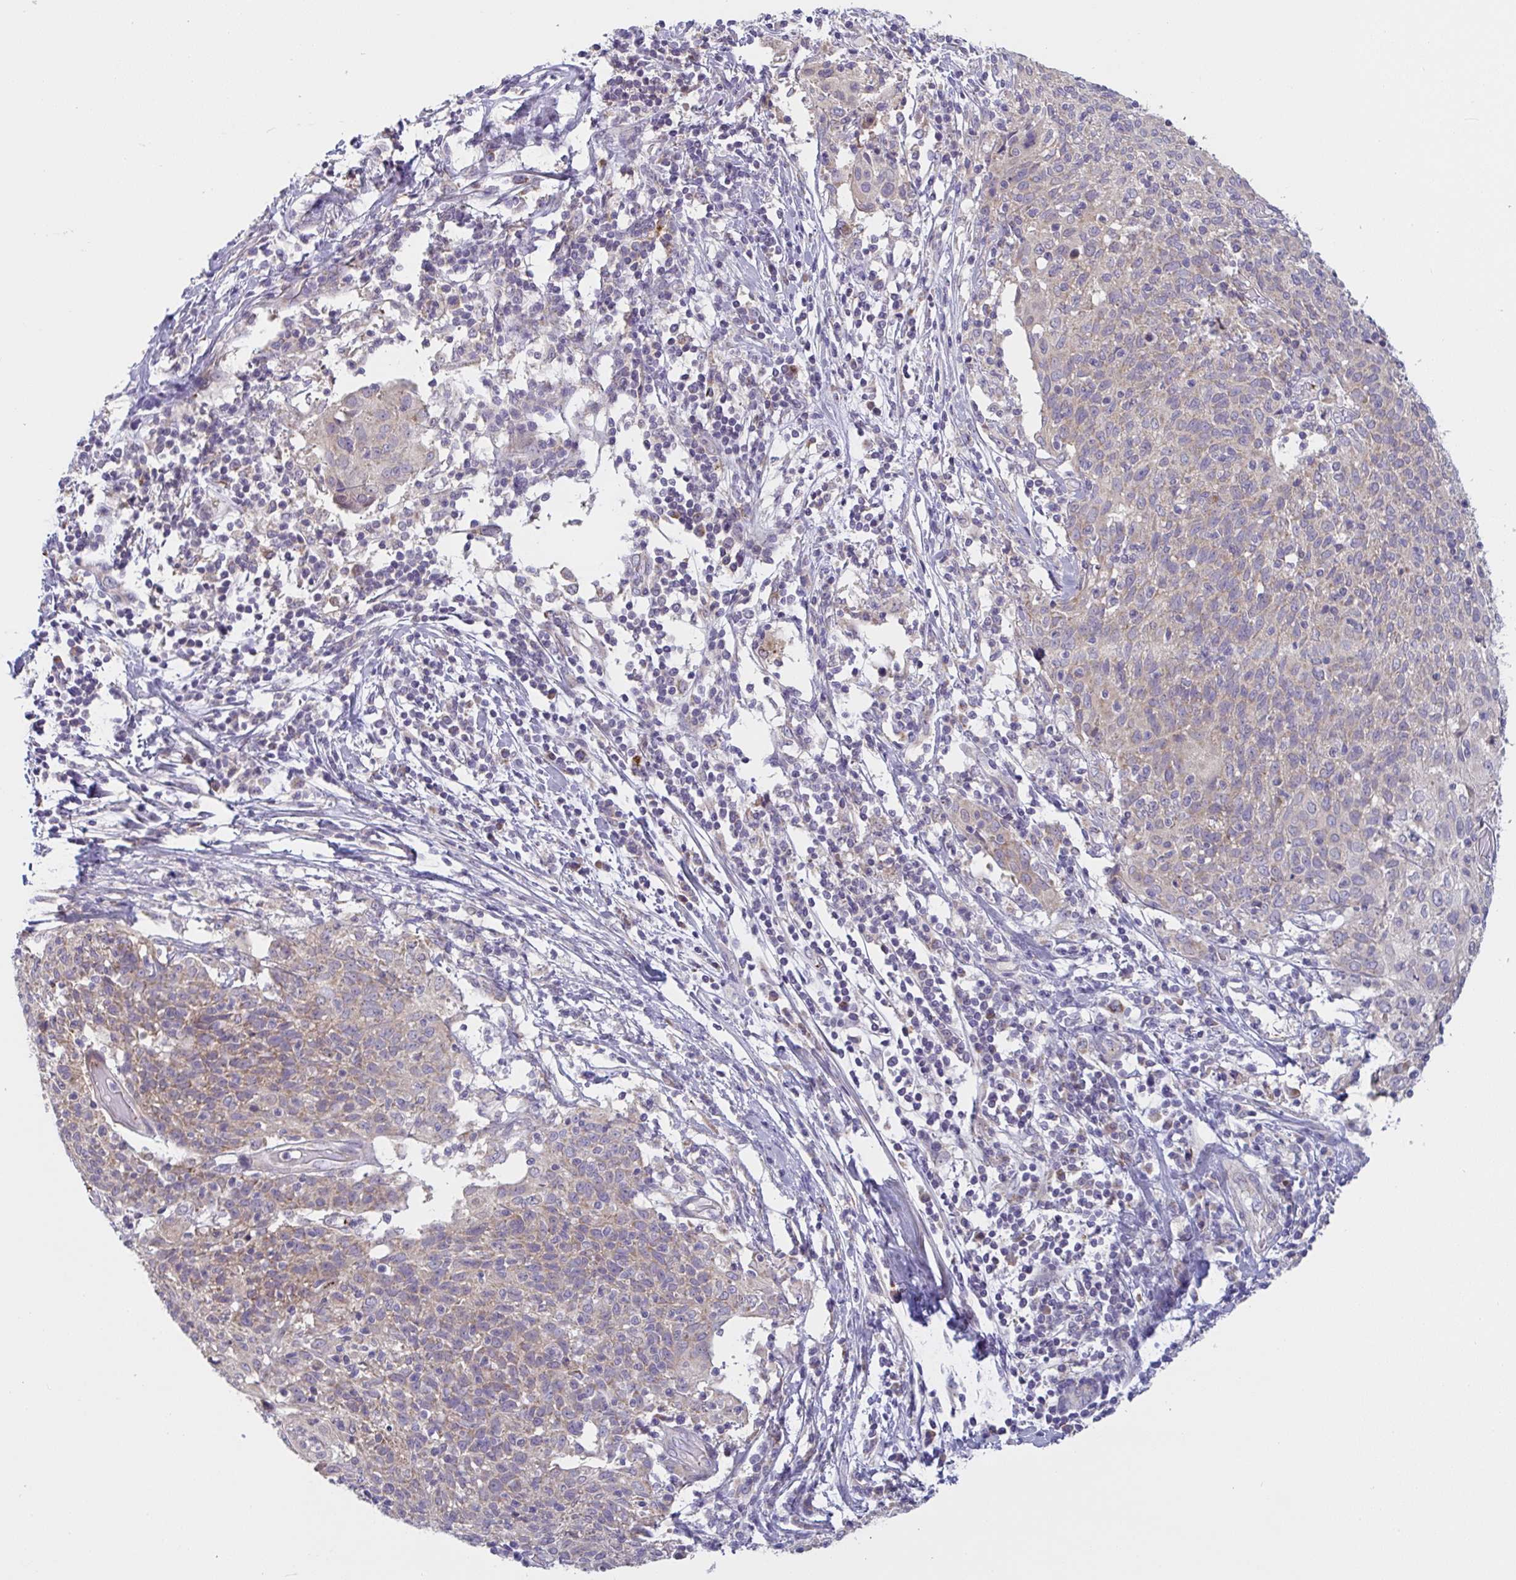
{"staining": {"intensity": "weak", "quantity": ">75%", "location": "cytoplasmic/membranous"}, "tissue": "cervical cancer", "cell_type": "Tumor cells", "image_type": "cancer", "snomed": [{"axis": "morphology", "description": "Squamous cell carcinoma, NOS"}, {"axis": "topography", "description": "Cervix"}], "caption": "Cervical squamous cell carcinoma tissue shows weak cytoplasmic/membranous expression in about >75% of tumor cells, visualized by immunohistochemistry.", "gene": "MRPS2", "patient": {"sex": "female", "age": 52}}